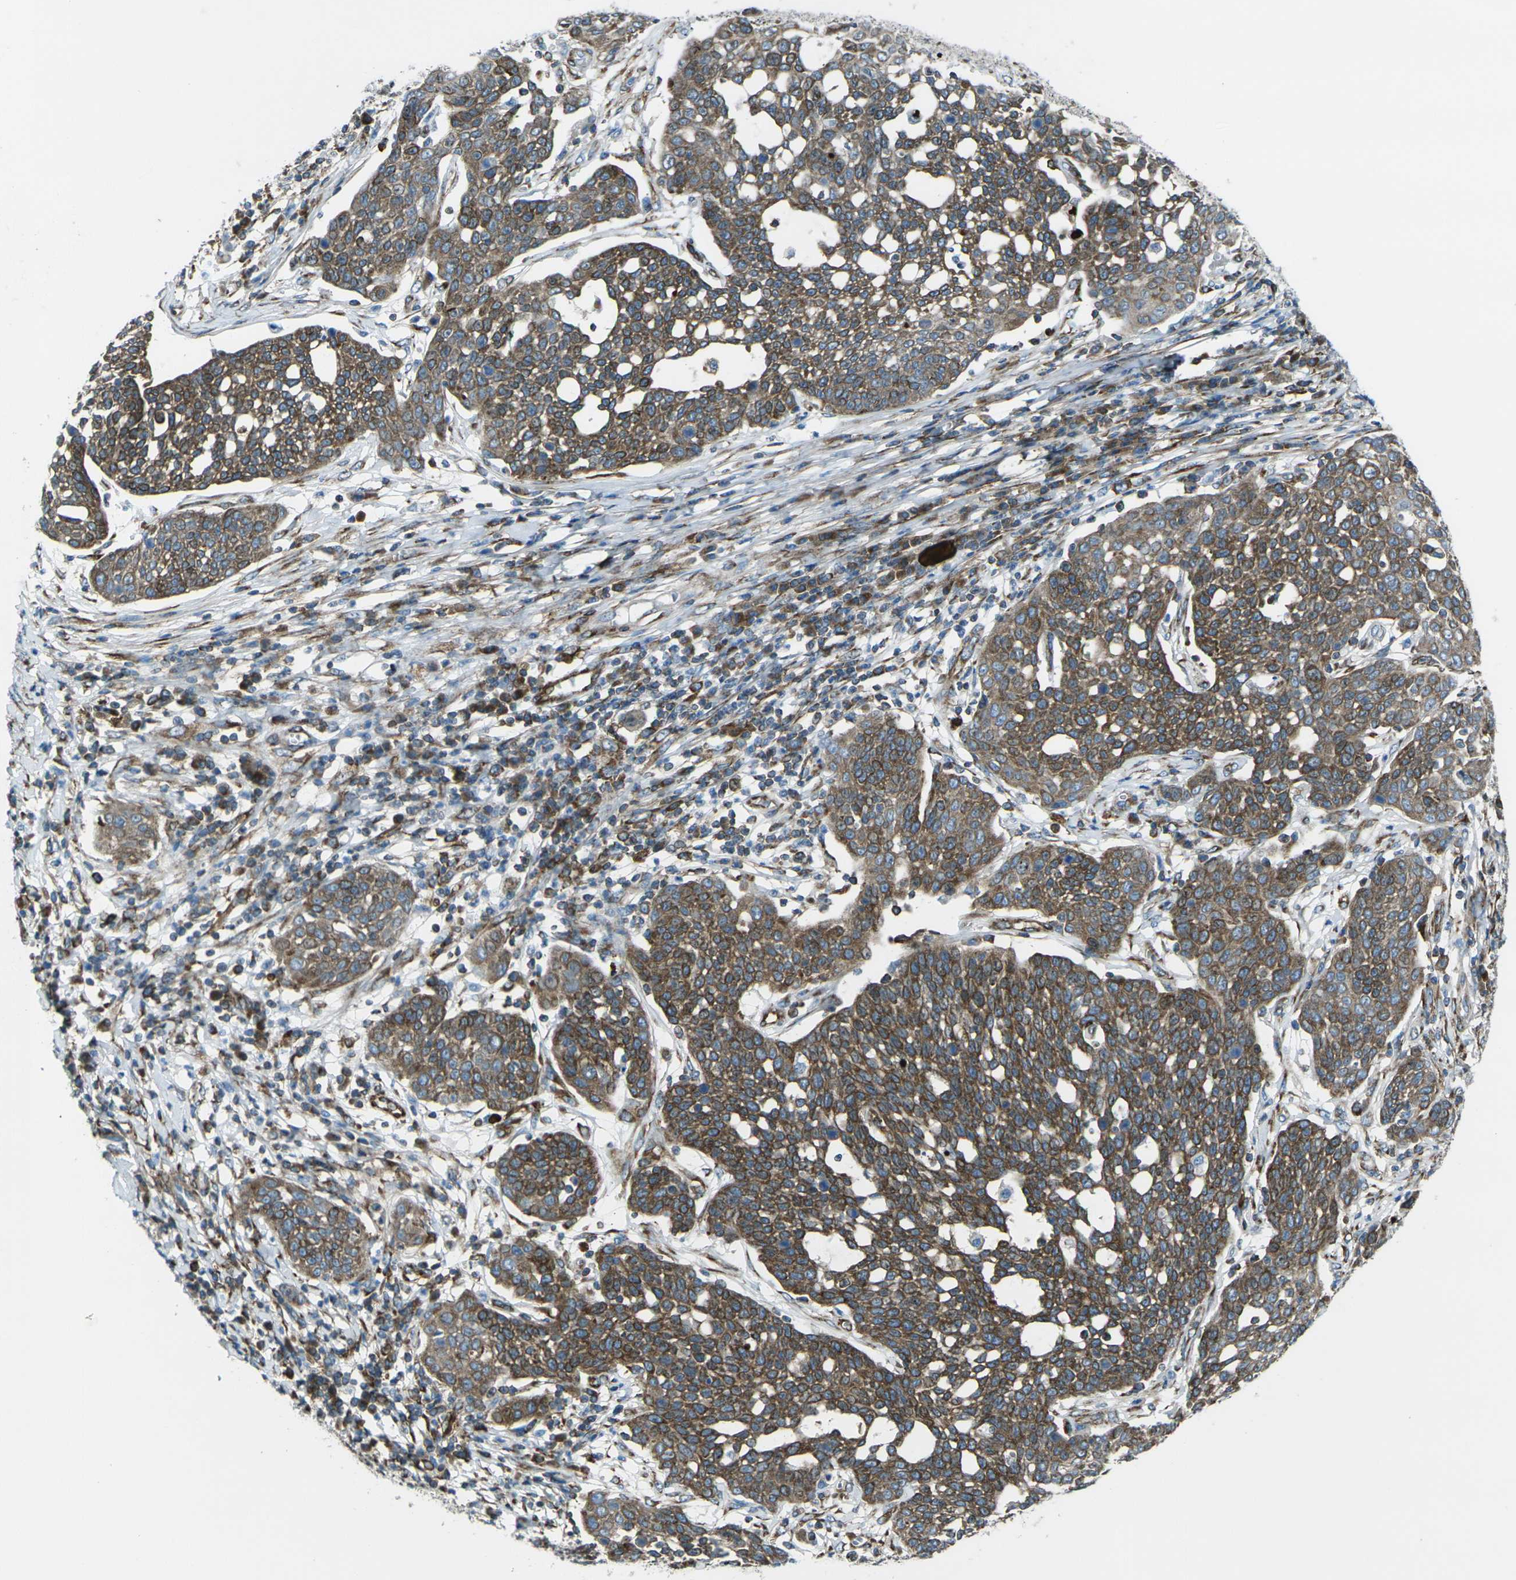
{"staining": {"intensity": "strong", "quantity": ">75%", "location": "cytoplasmic/membranous"}, "tissue": "cervical cancer", "cell_type": "Tumor cells", "image_type": "cancer", "snomed": [{"axis": "morphology", "description": "Squamous cell carcinoma, NOS"}, {"axis": "topography", "description": "Cervix"}], "caption": "Cervical squamous cell carcinoma stained with a protein marker shows strong staining in tumor cells.", "gene": "CELSR2", "patient": {"sex": "female", "age": 34}}